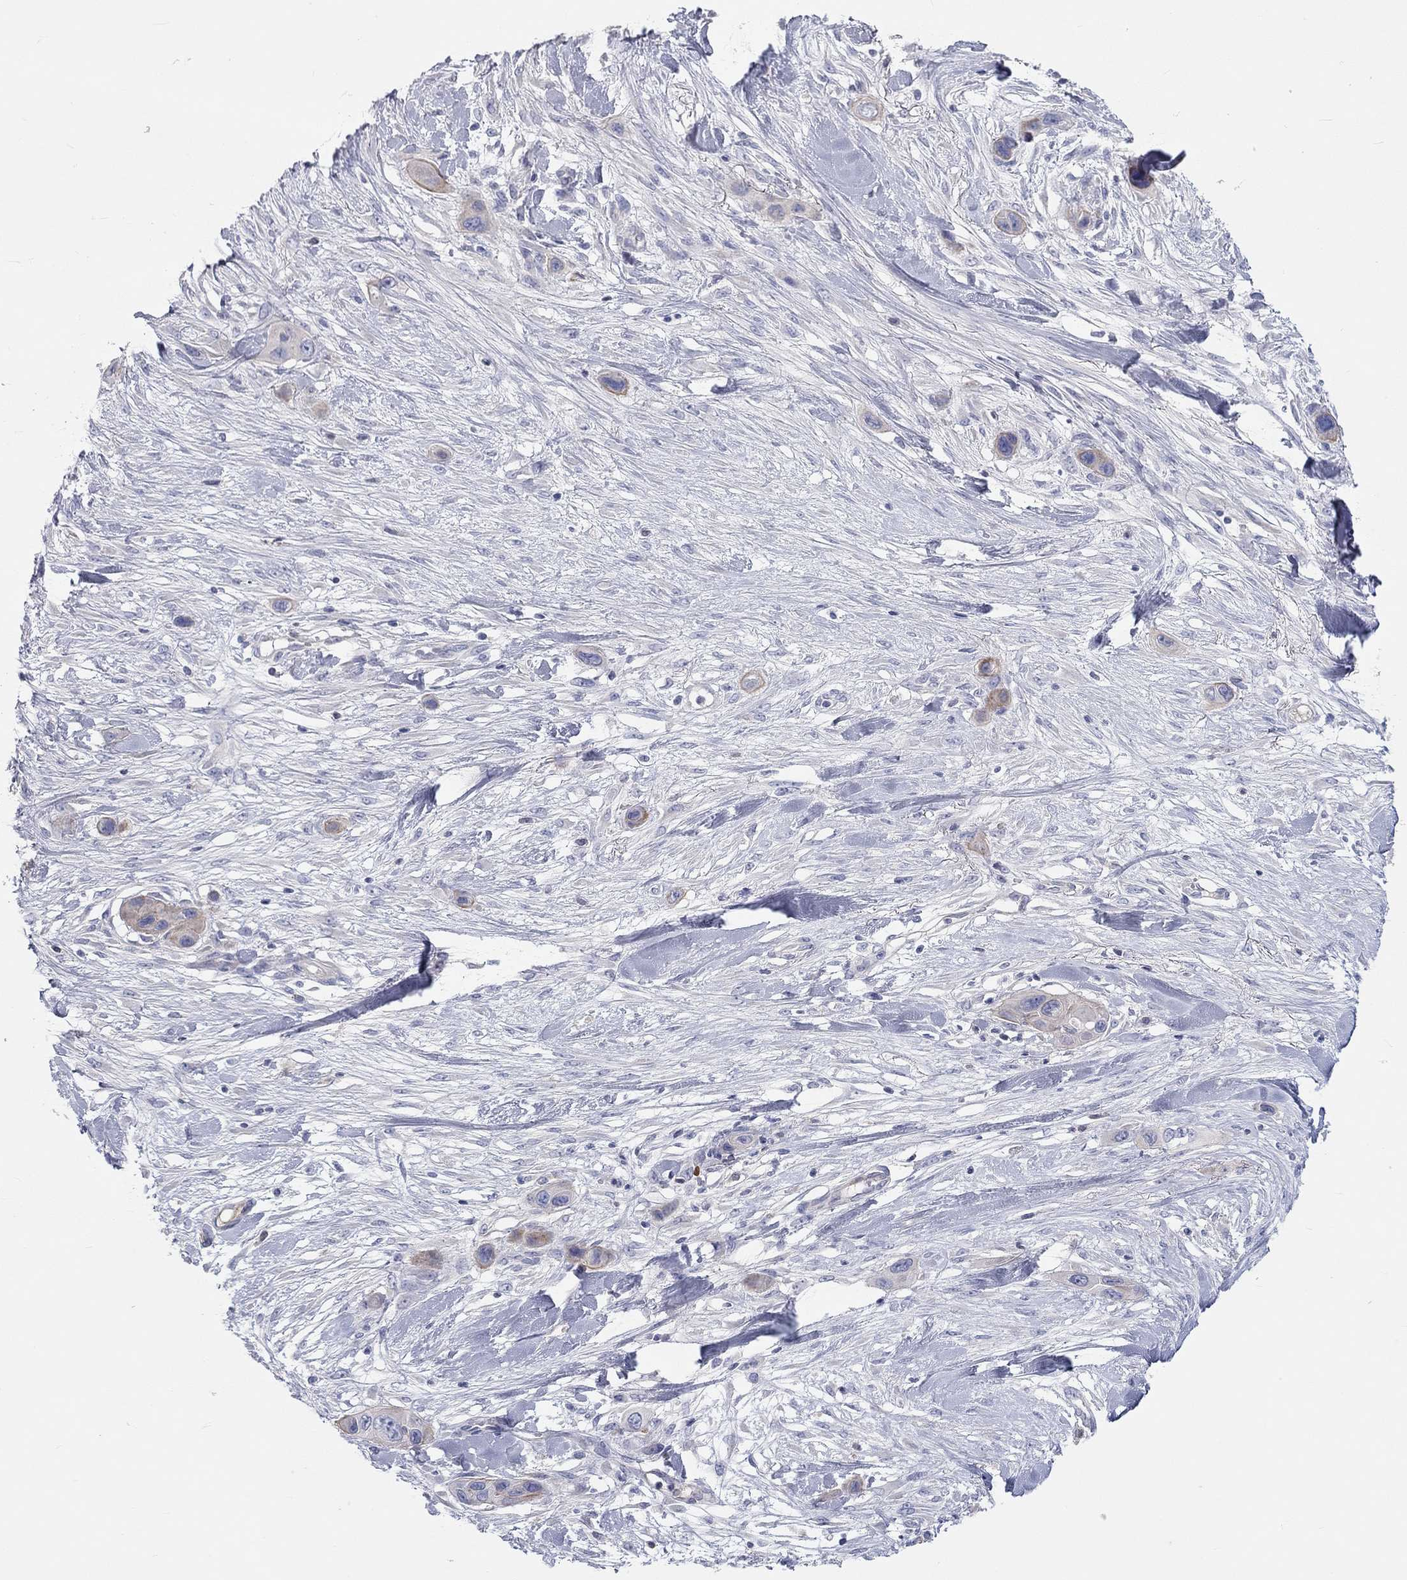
{"staining": {"intensity": "negative", "quantity": "none", "location": "none"}, "tissue": "skin cancer", "cell_type": "Tumor cells", "image_type": "cancer", "snomed": [{"axis": "morphology", "description": "Squamous cell carcinoma, NOS"}, {"axis": "topography", "description": "Skin"}], "caption": "Squamous cell carcinoma (skin) was stained to show a protein in brown. There is no significant positivity in tumor cells.", "gene": "ST7L", "patient": {"sex": "male", "age": 79}}